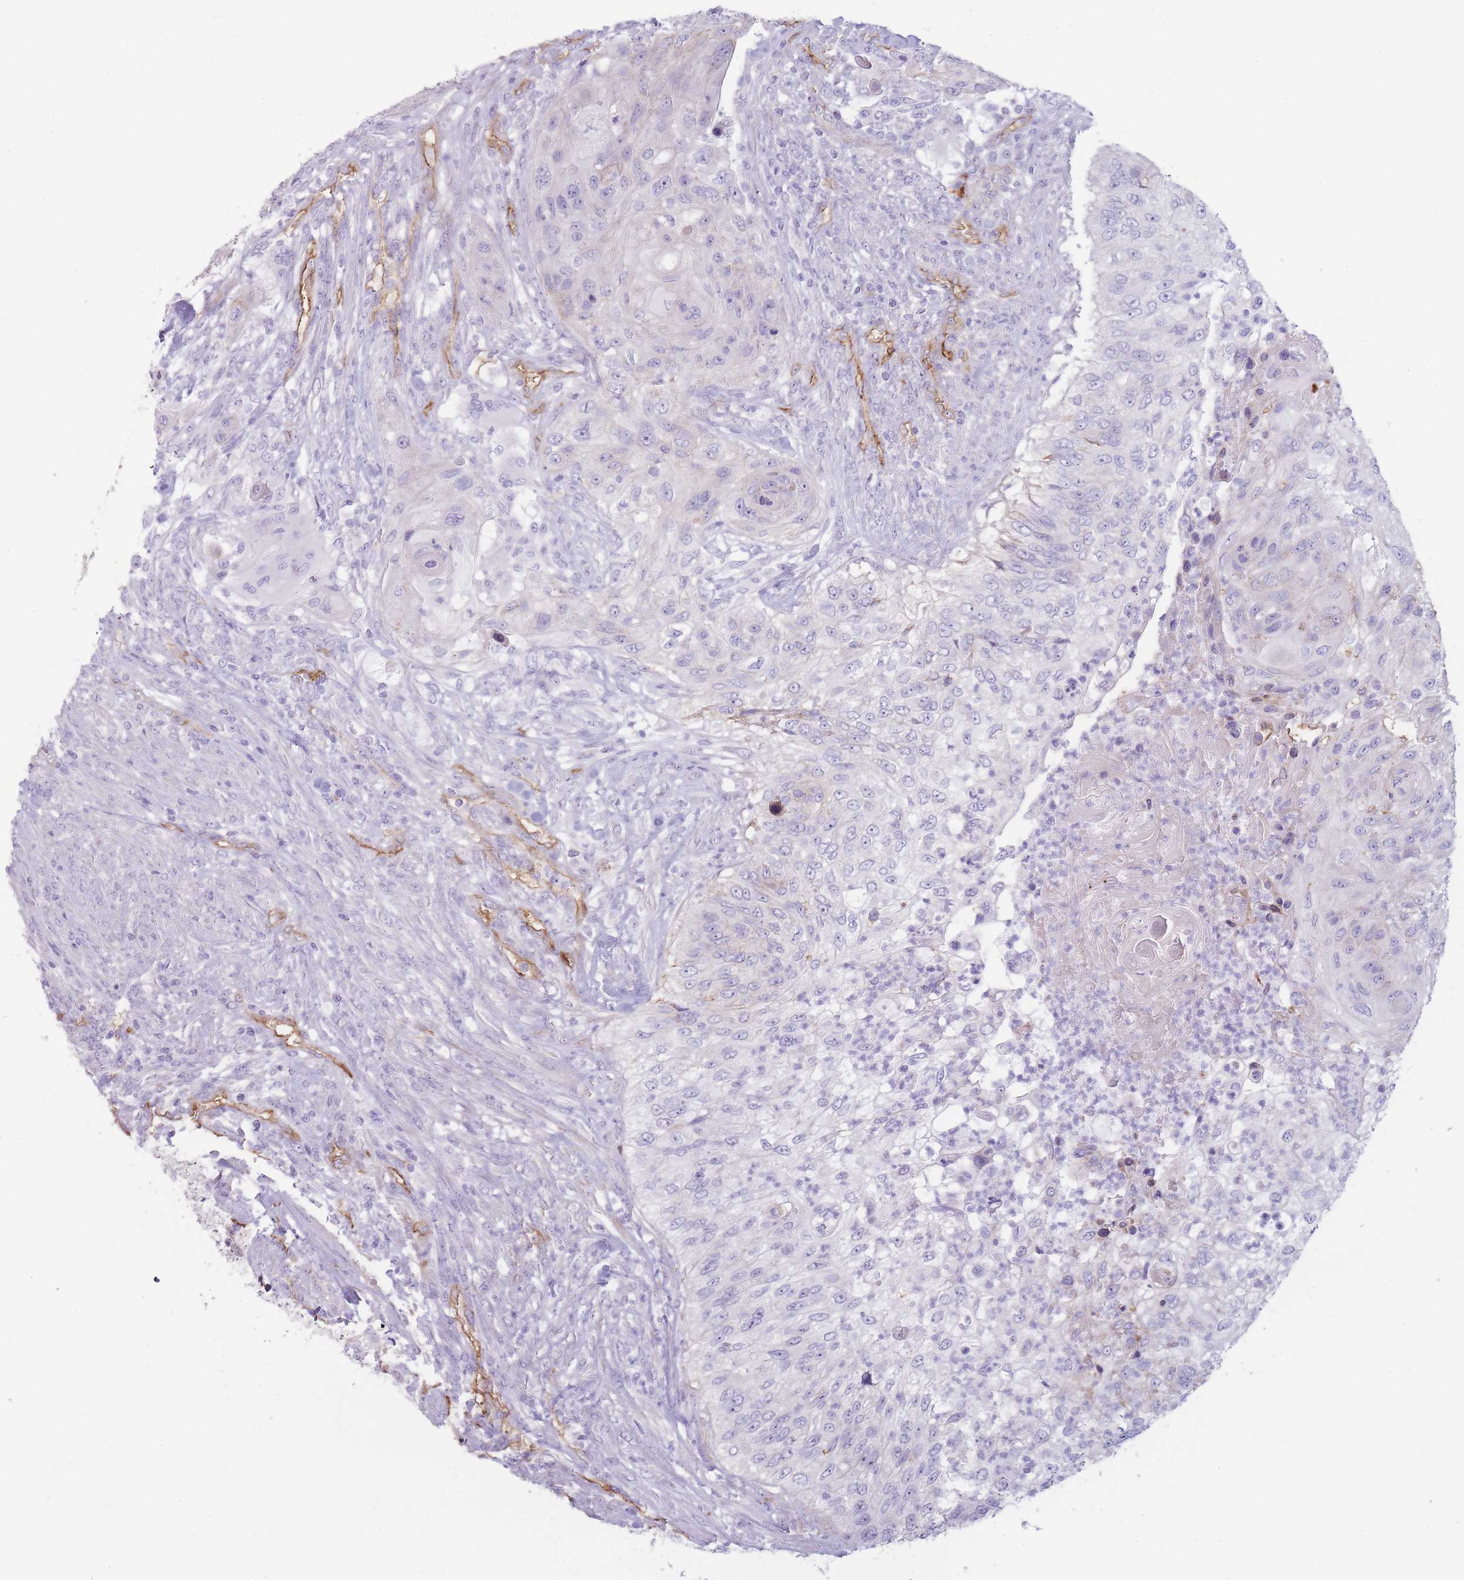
{"staining": {"intensity": "negative", "quantity": "none", "location": "none"}, "tissue": "urothelial cancer", "cell_type": "Tumor cells", "image_type": "cancer", "snomed": [{"axis": "morphology", "description": "Urothelial carcinoma, High grade"}, {"axis": "topography", "description": "Urinary bladder"}], "caption": "An immunohistochemistry micrograph of high-grade urothelial carcinoma is shown. There is no staining in tumor cells of high-grade urothelial carcinoma.", "gene": "UTP14A", "patient": {"sex": "female", "age": 60}}